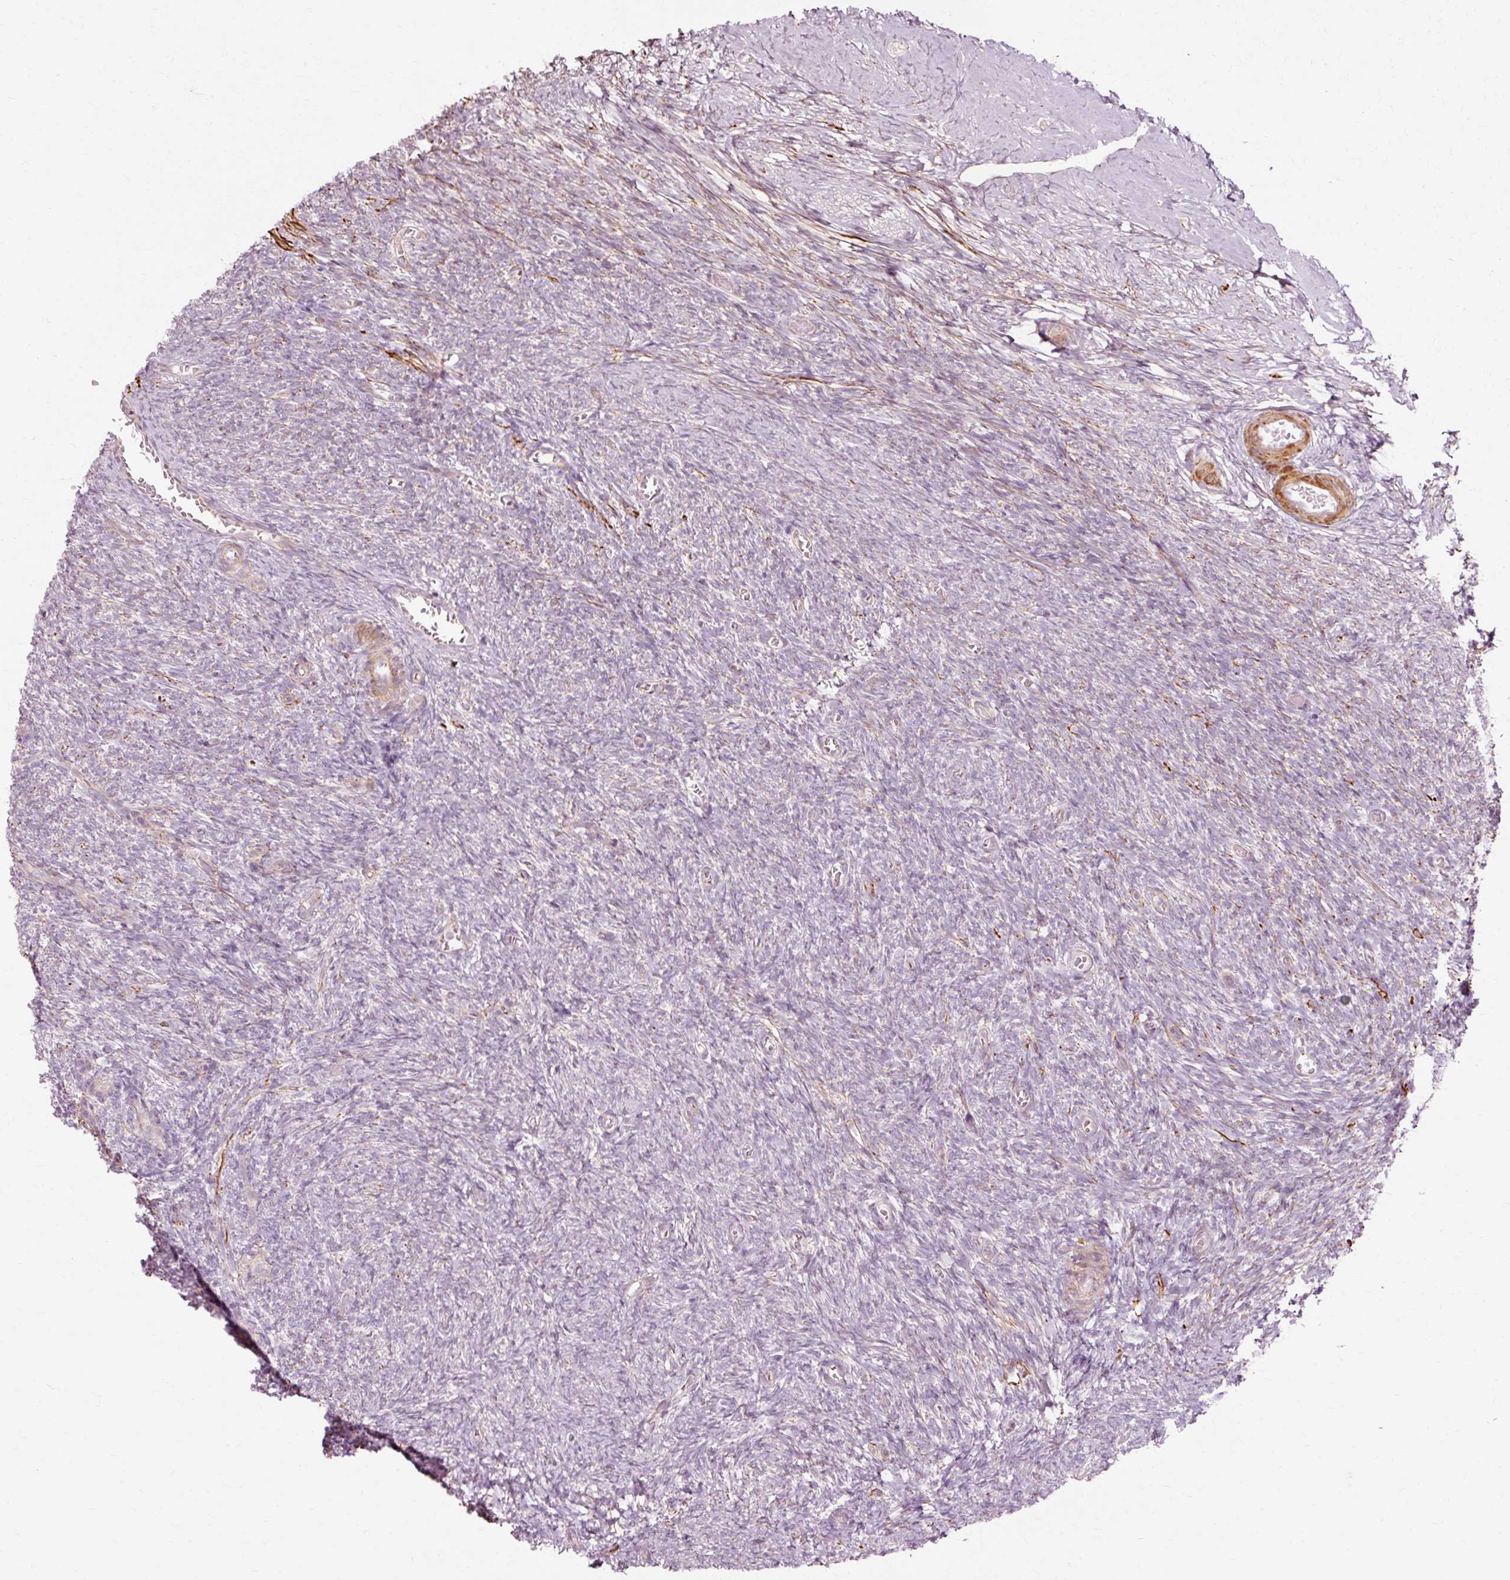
{"staining": {"intensity": "negative", "quantity": "none", "location": "none"}, "tissue": "ovary", "cell_type": "Follicle cells", "image_type": "normal", "snomed": [{"axis": "morphology", "description": "Normal tissue, NOS"}, {"axis": "topography", "description": "Ovary"}], "caption": "Immunohistochemistry (IHC) of unremarkable ovary exhibits no positivity in follicle cells.", "gene": "RANBP2", "patient": {"sex": "female", "age": 39}}